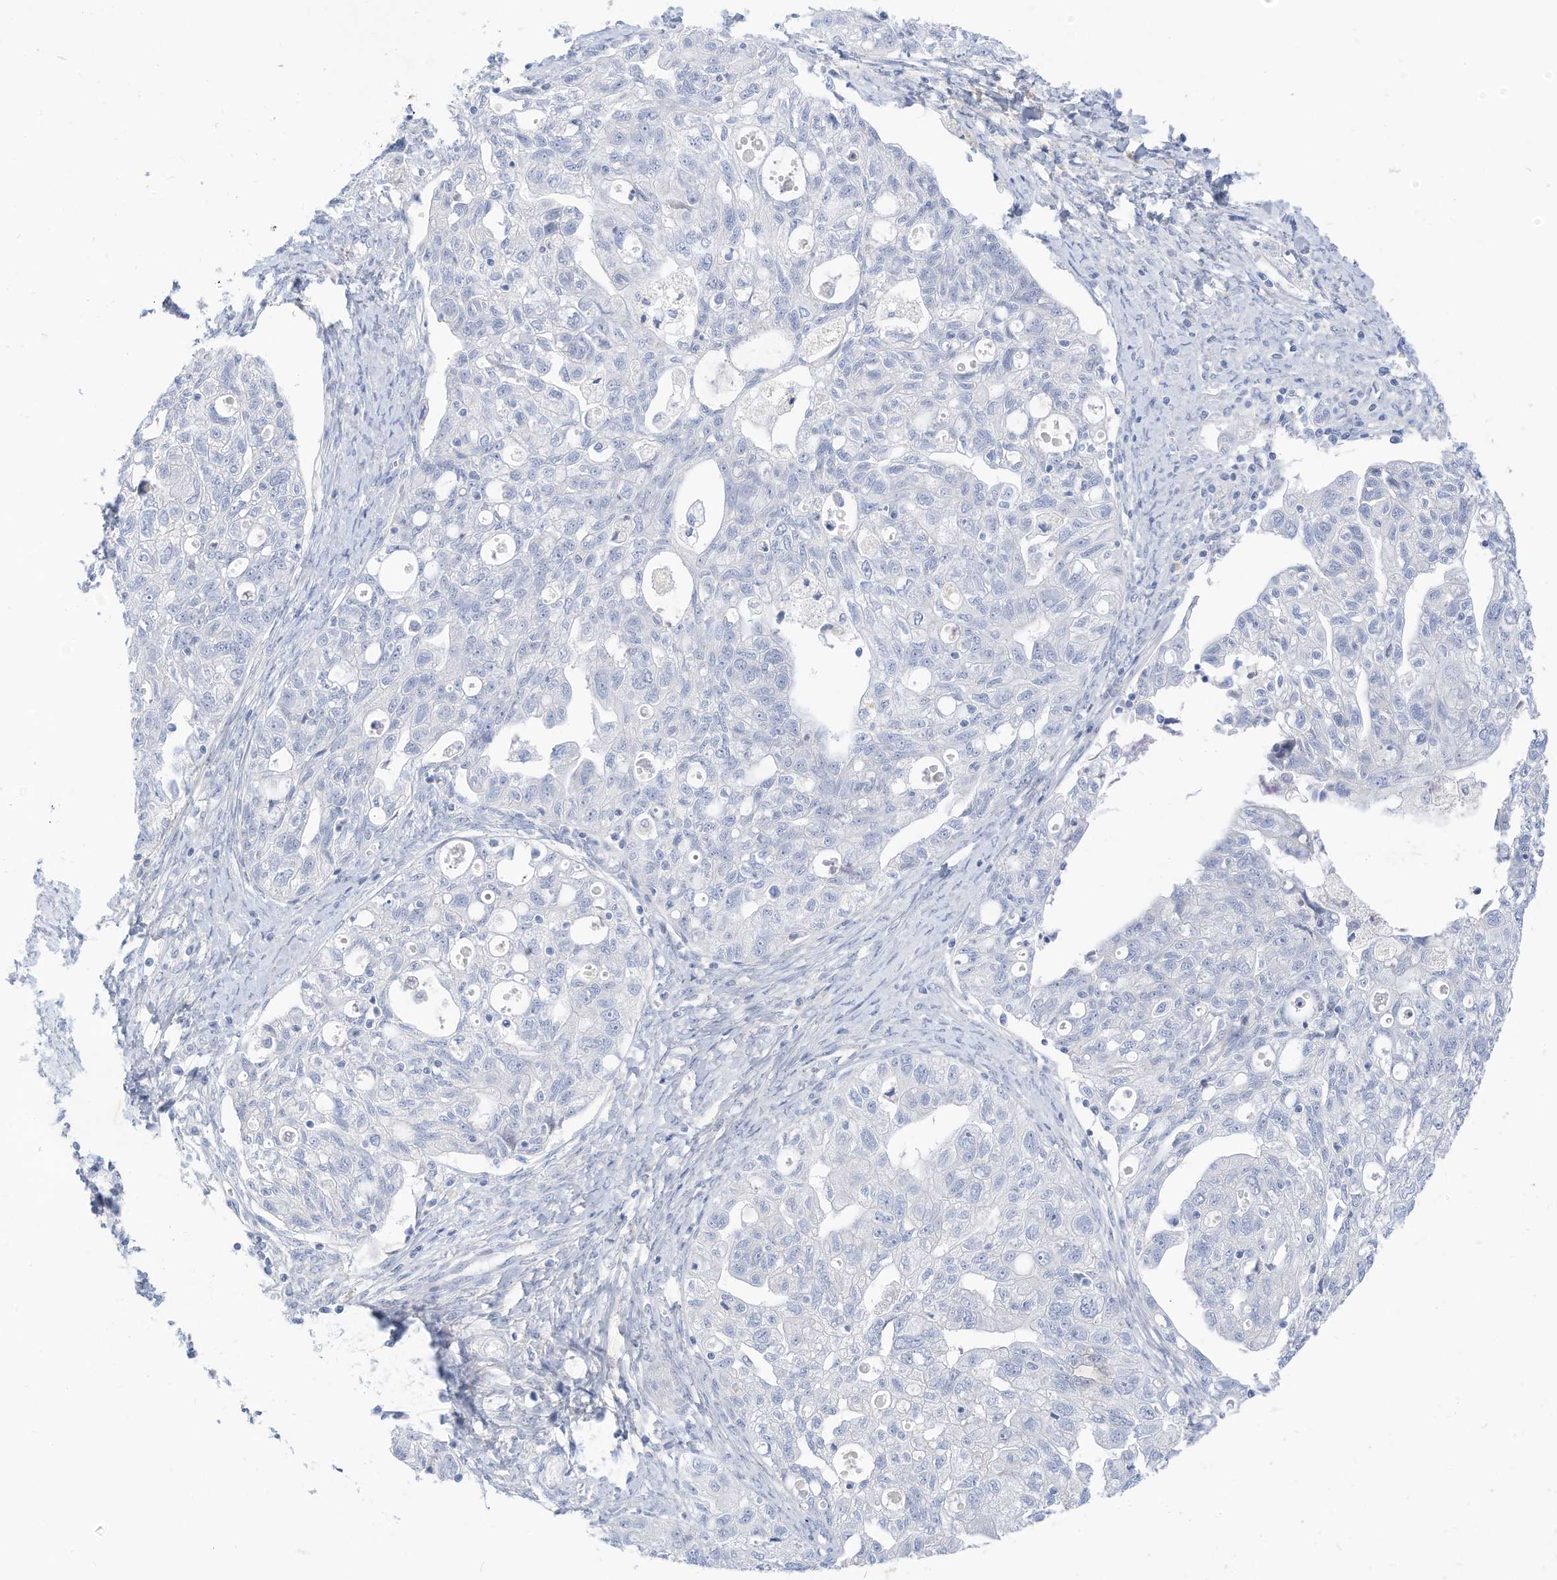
{"staining": {"intensity": "negative", "quantity": "none", "location": "none"}, "tissue": "ovarian cancer", "cell_type": "Tumor cells", "image_type": "cancer", "snomed": [{"axis": "morphology", "description": "Carcinoma, NOS"}, {"axis": "morphology", "description": "Cystadenocarcinoma, serous, NOS"}, {"axis": "topography", "description": "Ovary"}], "caption": "The image demonstrates no significant staining in tumor cells of ovarian cancer (serous cystadenocarcinoma).", "gene": "SPOCD1", "patient": {"sex": "female", "age": 69}}